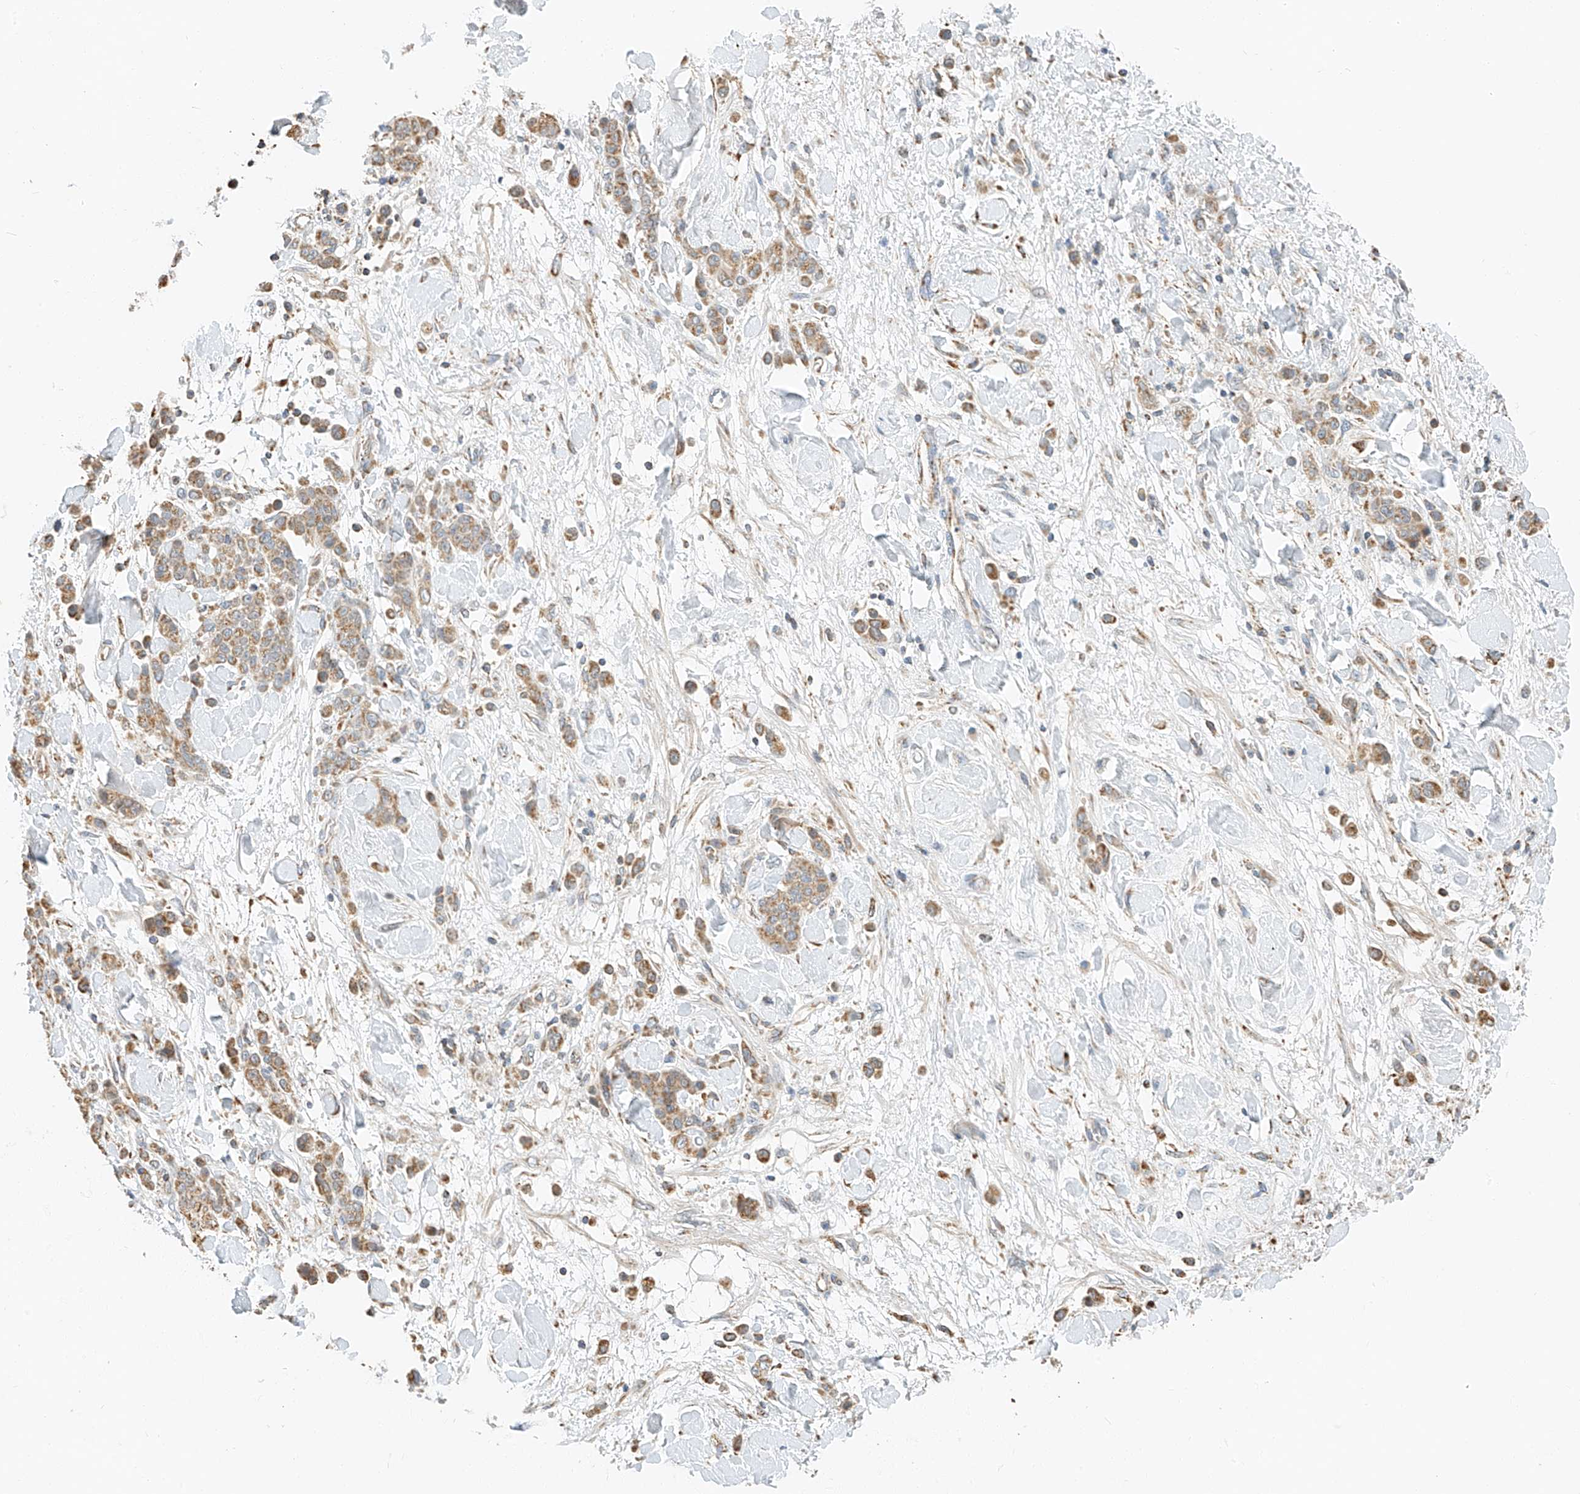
{"staining": {"intensity": "moderate", "quantity": ">75%", "location": "cytoplasmic/membranous"}, "tissue": "stomach cancer", "cell_type": "Tumor cells", "image_type": "cancer", "snomed": [{"axis": "morphology", "description": "Normal tissue, NOS"}, {"axis": "morphology", "description": "Adenocarcinoma, NOS"}, {"axis": "topography", "description": "Stomach"}], "caption": "Adenocarcinoma (stomach) stained with a protein marker exhibits moderate staining in tumor cells.", "gene": "YIPF7", "patient": {"sex": "male", "age": 82}}